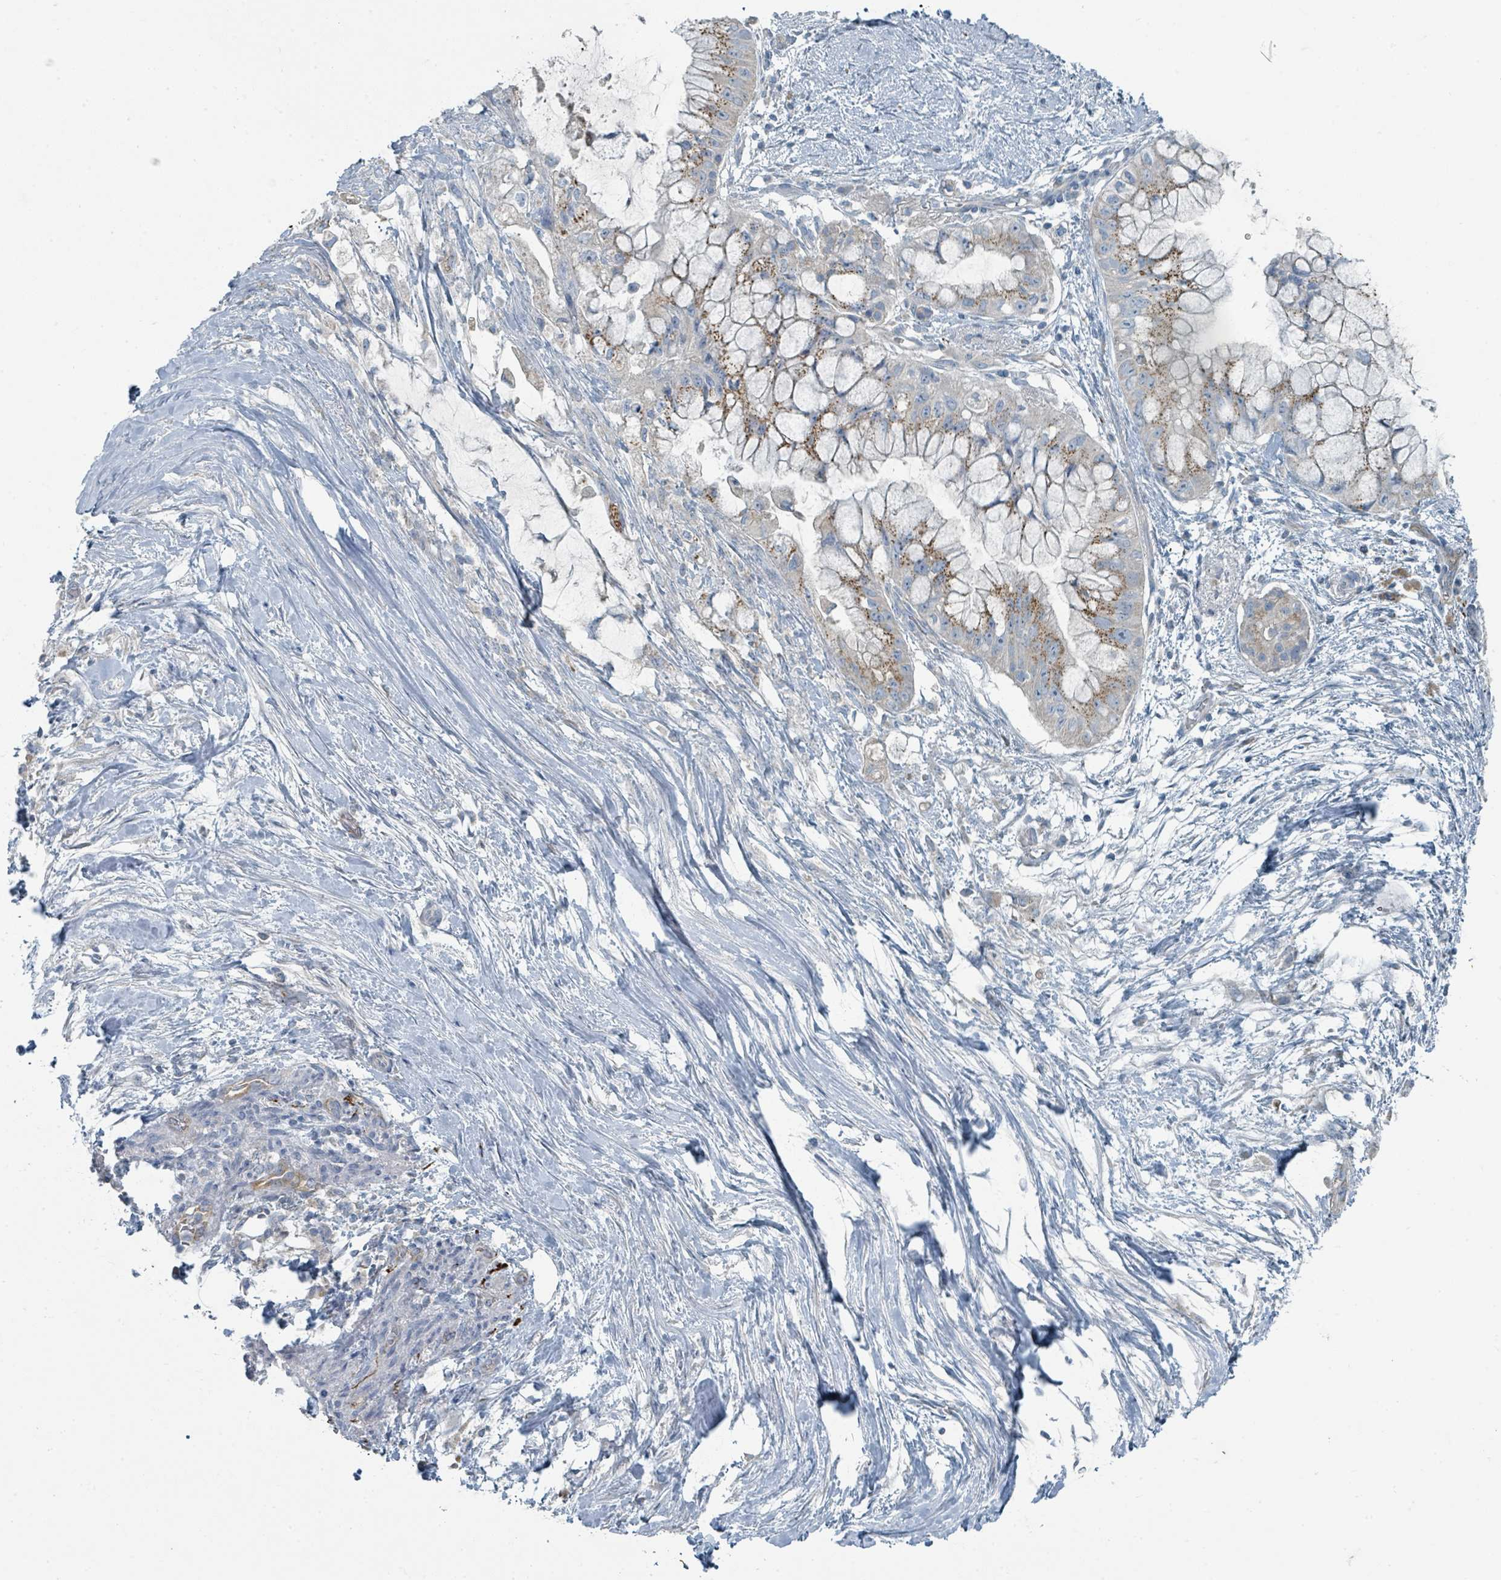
{"staining": {"intensity": "moderate", "quantity": "25%-75%", "location": "cytoplasmic/membranous"}, "tissue": "pancreatic cancer", "cell_type": "Tumor cells", "image_type": "cancer", "snomed": [{"axis": "morphology", "description": "Adenocarcinoma, NOS"}, {"axis": "topography", "description": "Pancreas"}], "caption": "The image demonstrates staining of adenocarcinoma (pancreatic), revealing moderate cytoplasmic/membranous protein expression (brown color) within tumor cells.", "gene": "RASA4", "patient": {"sex": "male", "age": 48}}